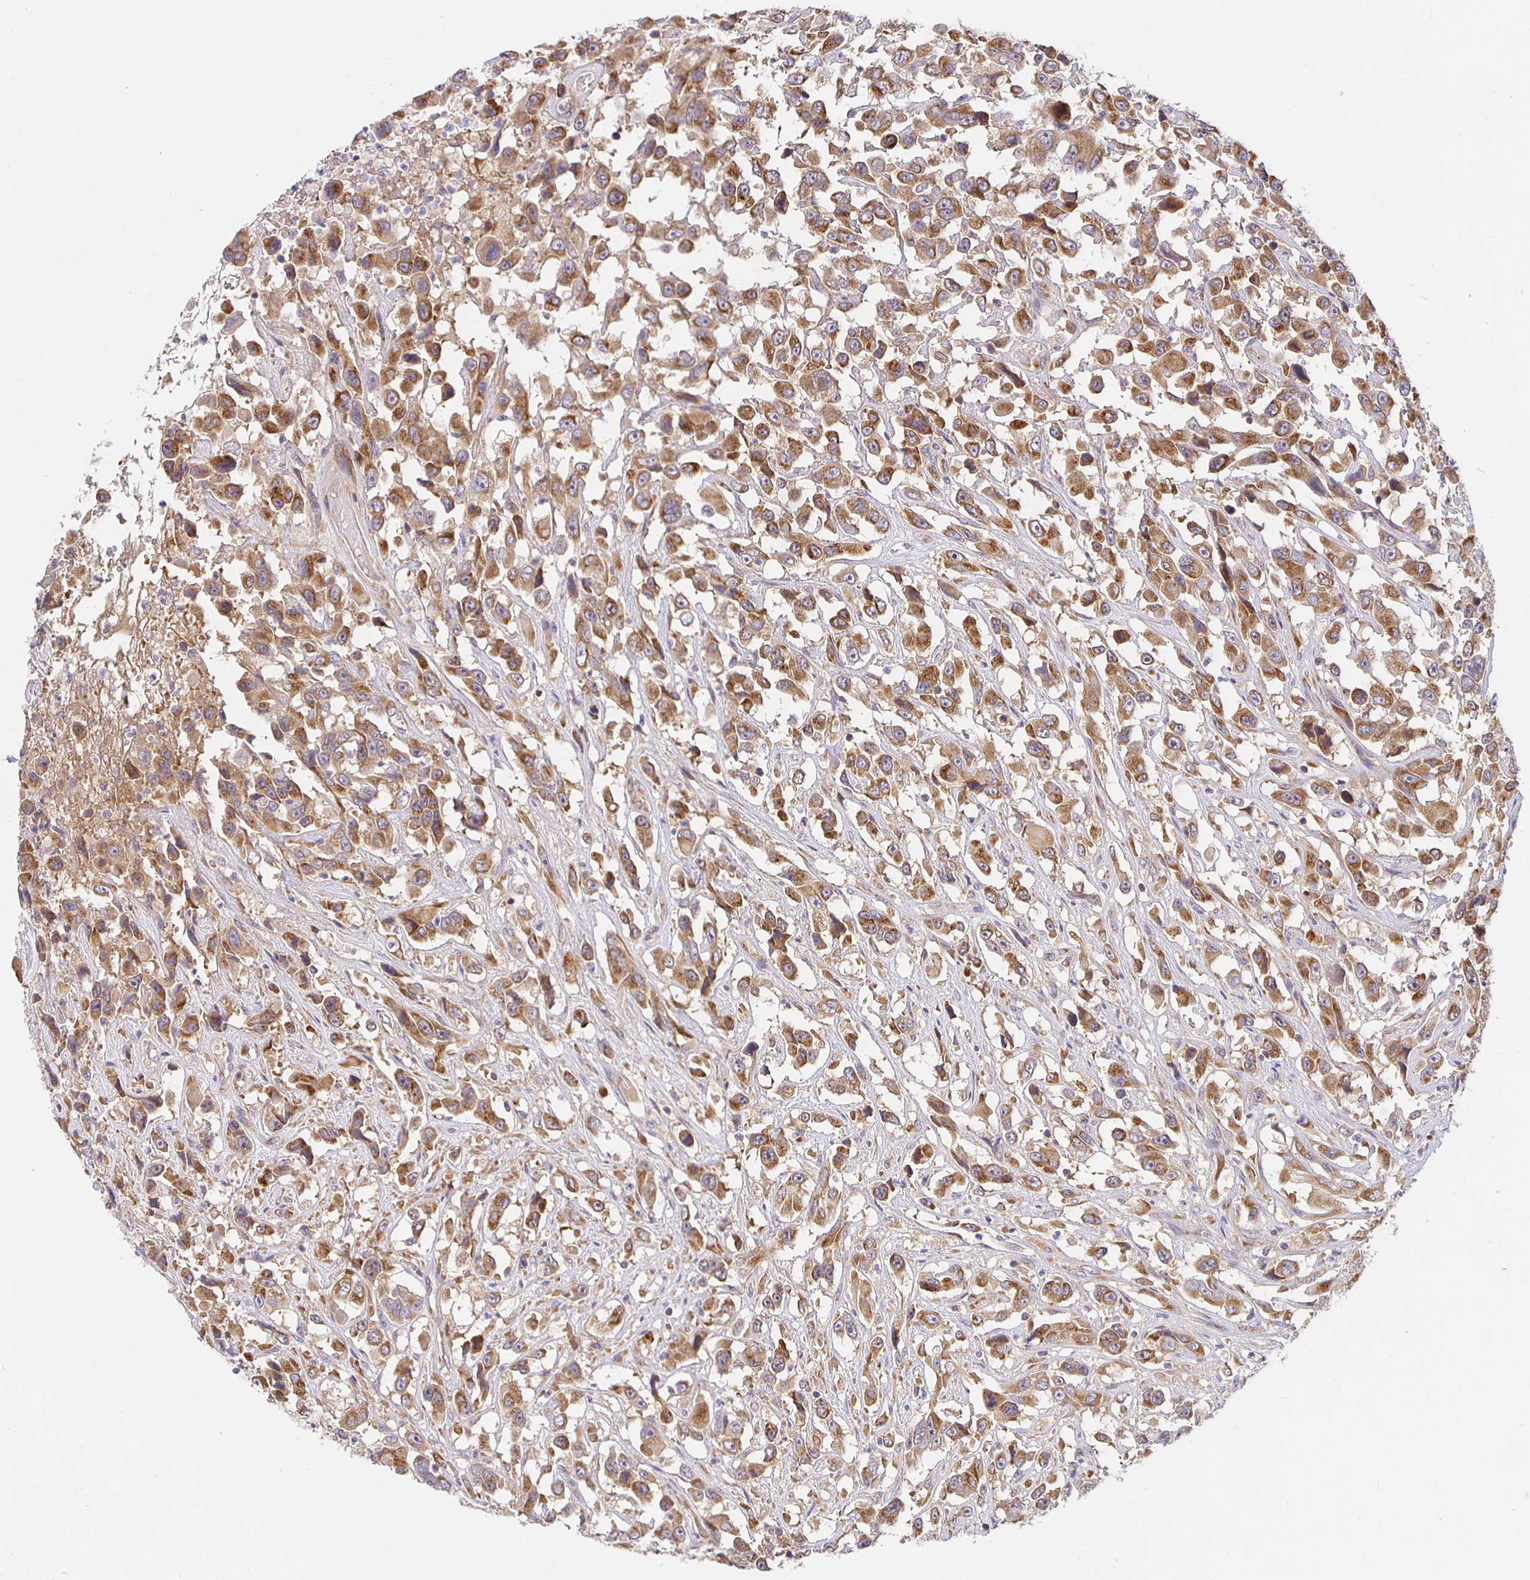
{"staining": {"intensity": "strong", "quantity": ">75%", "location": "cytoplasmic/membranous"}, "tissue": "urothelial cancer", "cell_type": "Tumor cells", "image_type": "cancer", "snomed": [{"axis": "morphology", "description": "Urothelial carcinoma, High grade"}, {"axis": "topography", "description": "Urinary bladder"}], "caption": "Human urothelial cancer stained with a brown dye demonstrates strong cytoplasmic/membranous positive positivity in about >75% of tumor cells.", "gene": "IRAK1", "patient": {"sex": "male", "age": 53}}